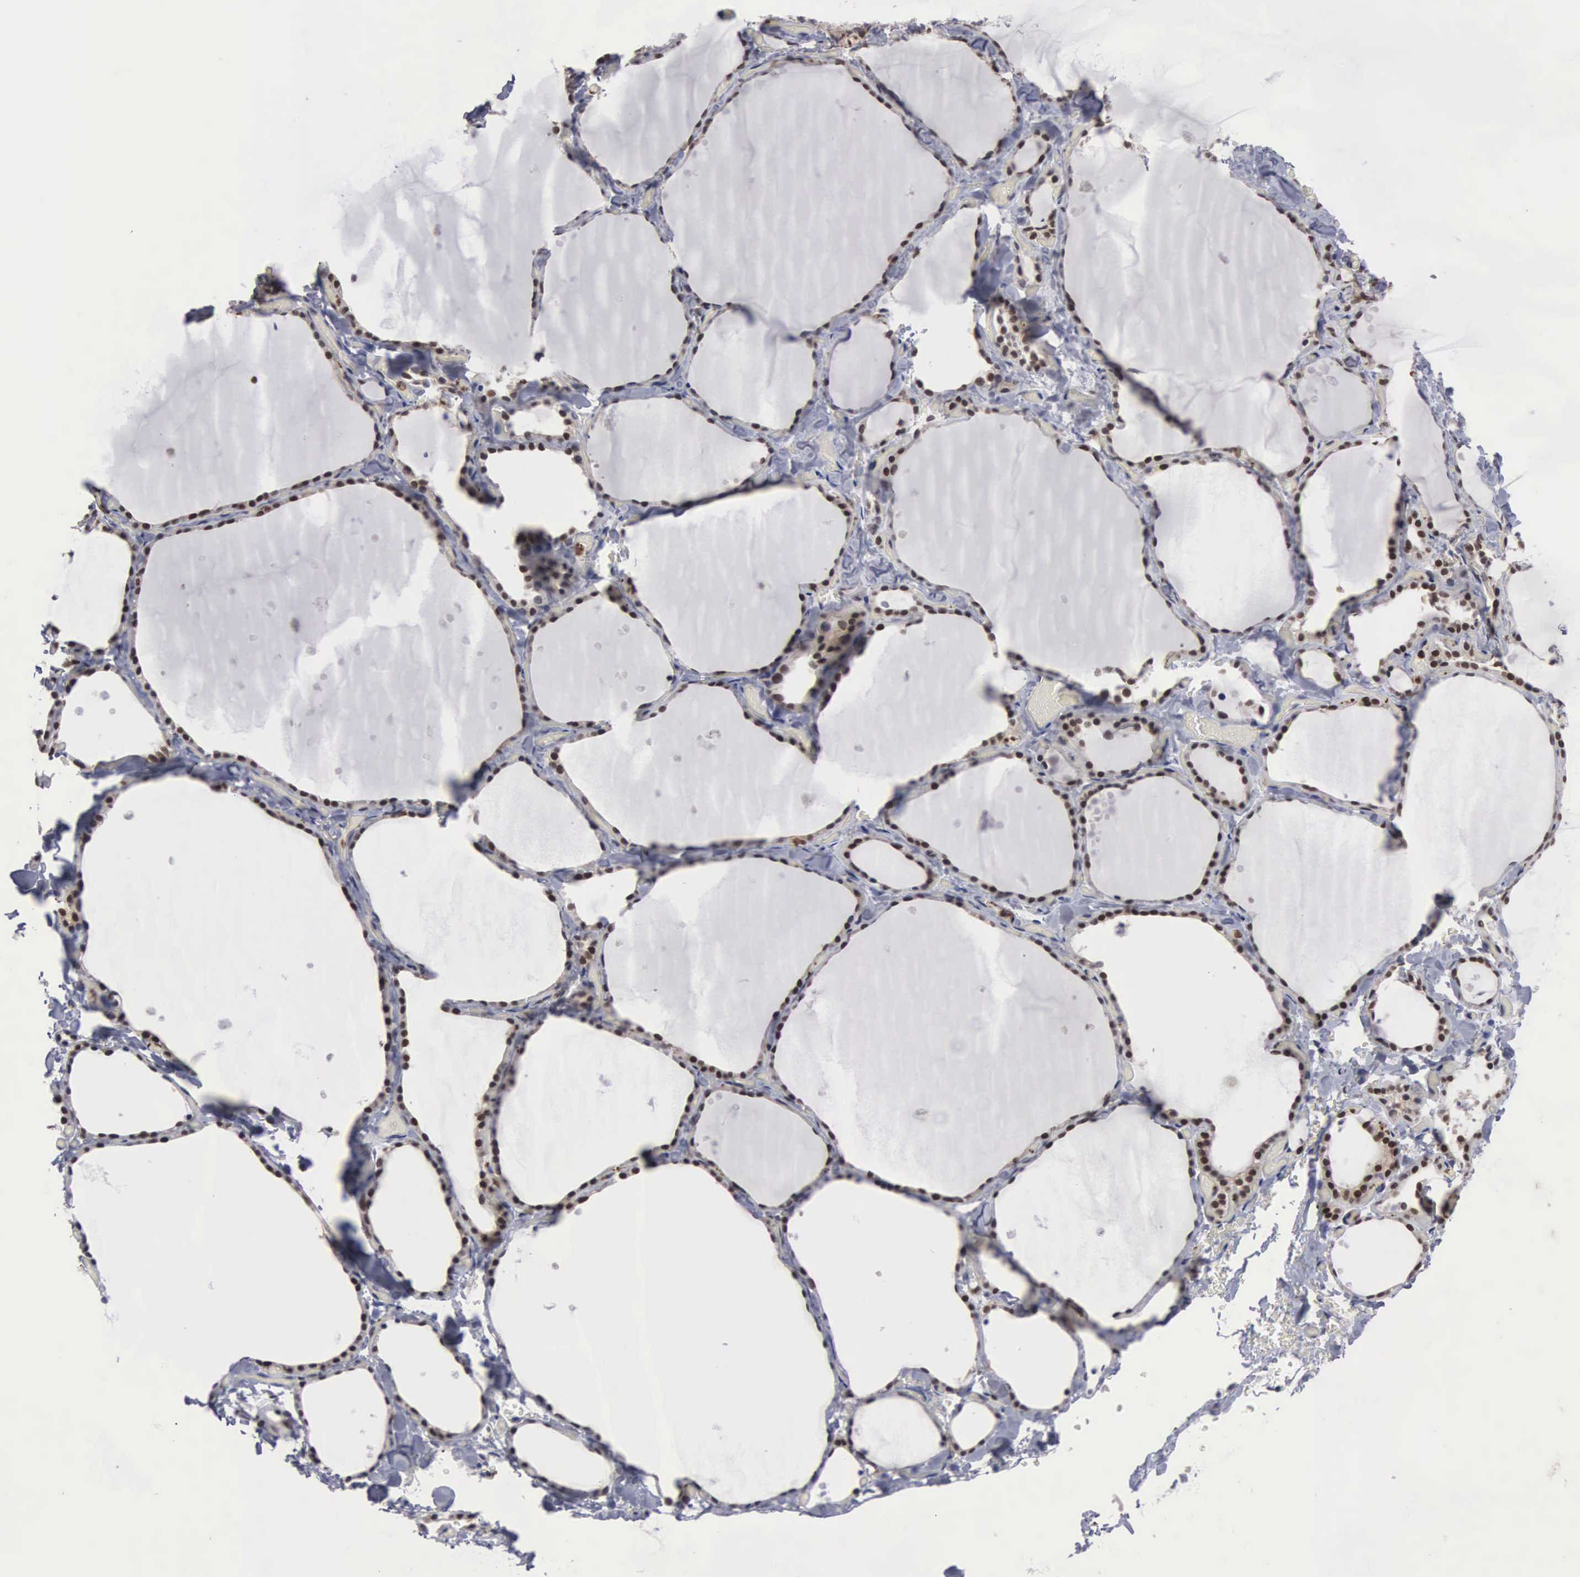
{"staining": {"intensity": "moderate", "quantity": ">75%", "location": "nuclear"}, "tissue": "thyroid gland", "cell_type": "Glandular cells", "image_type": "normal", "snomed": [{"axis": "morphology", "description": "Normal tissue, NOS"}, {"axis": "topography", "description": "Thyroid gland"}], "caption": "About >75% of glandular cells in unremarkable human thyroid gland display moderate nuclear protein staining as visualized by brown immunohistochemical staining.", "gene": "TRMT5", "patient": {"sex": "male", "age": 34}}